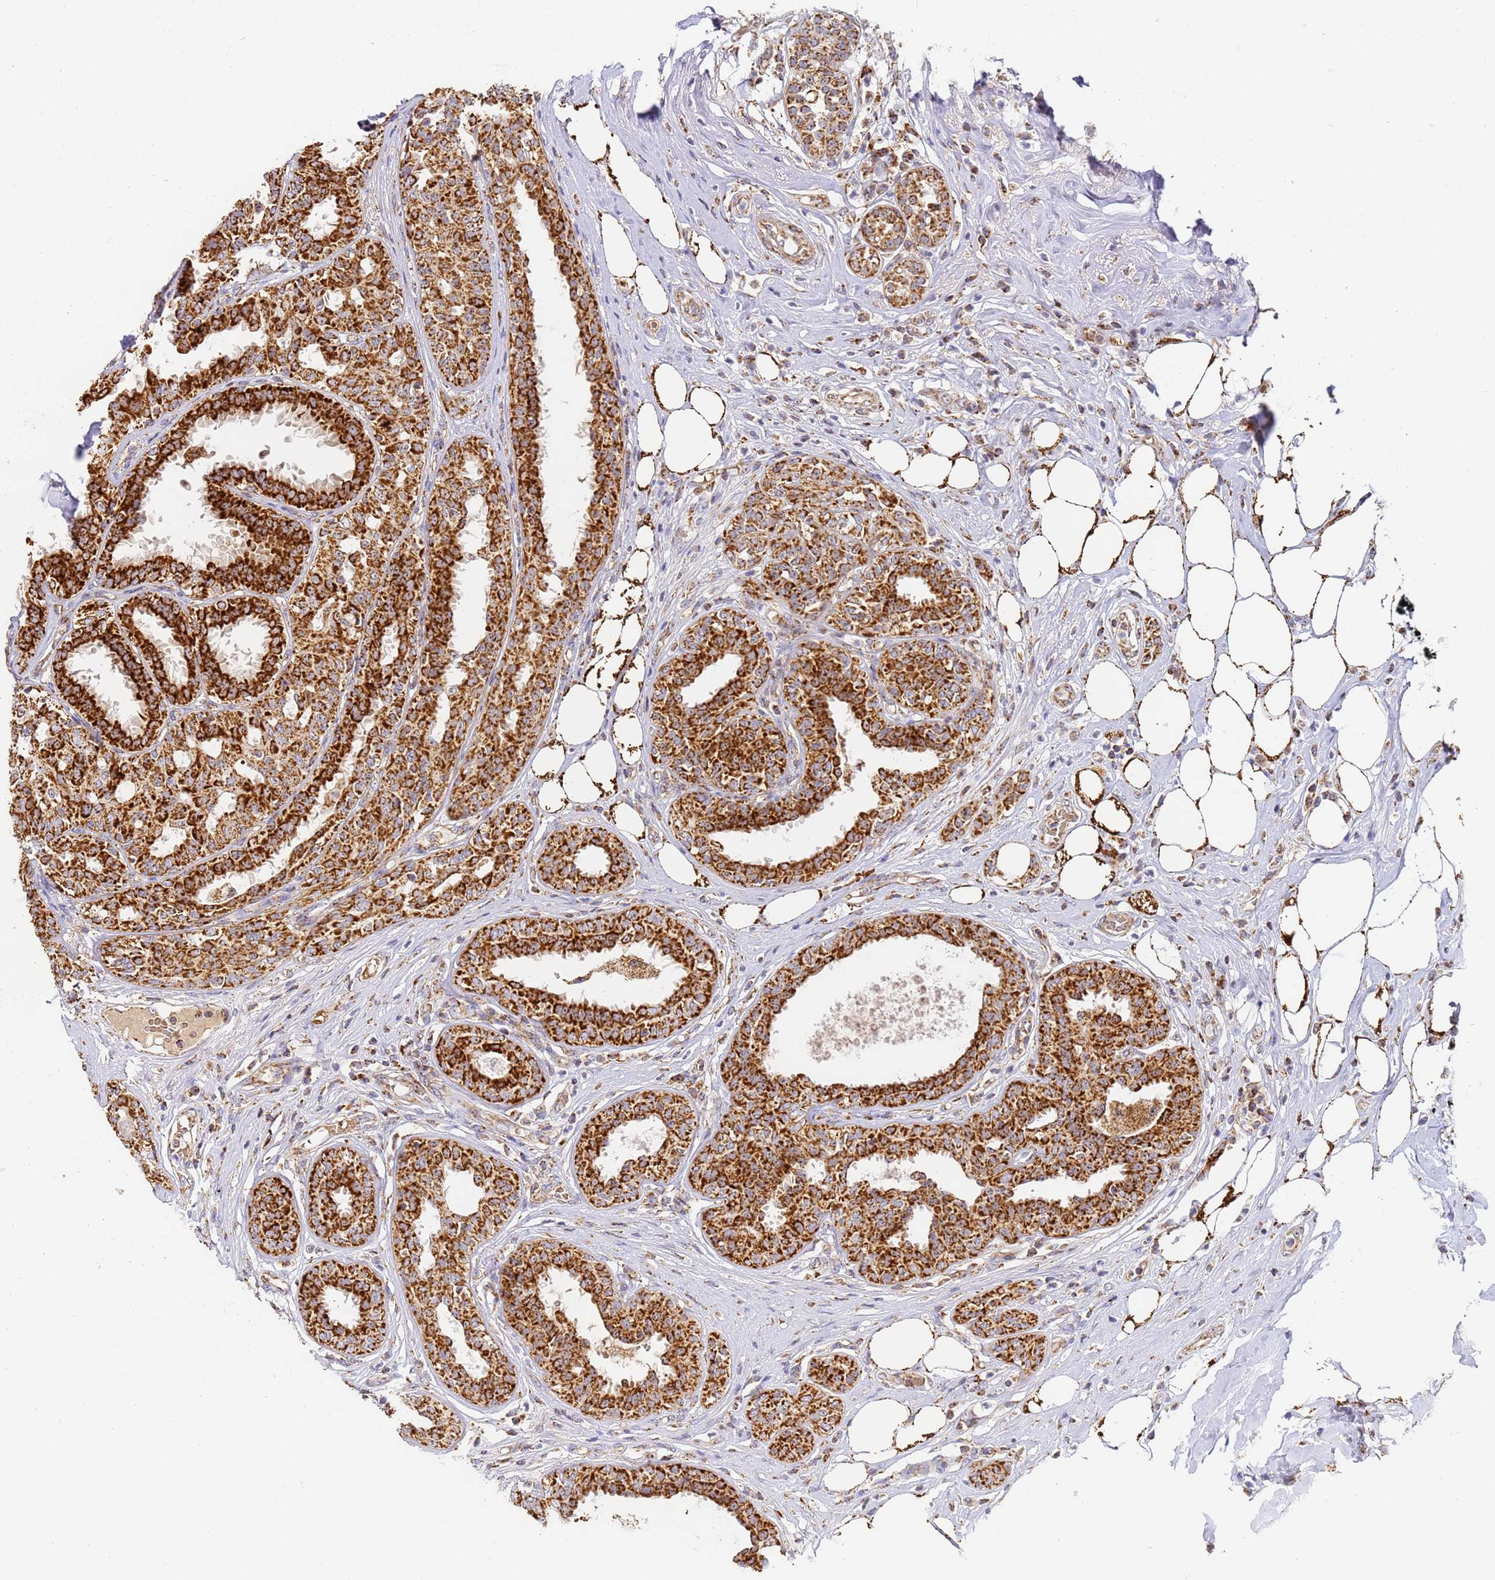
{"staining": {"intensity": "strong", "quantity": ">75%", "location": "cytoplasmic/membranous"}, "tissue": "breast cancer", "cell_type": "Tumor cells", "image_type": "cancer", "snomed": [{"axis": "morphology", "description": "Lobular carcinoma"}, {"axis": "topography", "description": "Breast"}], "caption": "Immunohistochemical staining of breast lobular carcinoma shows high levels of strong cytoplasmic/membranous protein positivity in about >75% of tumor cells. The protein of interest is stained brown, and the nuclei are stained in blue (DAB IHC with brightfield microscopy, high magnification).", "gene": "FRG2C", "patient": {"sex": "female", "age": 51}}